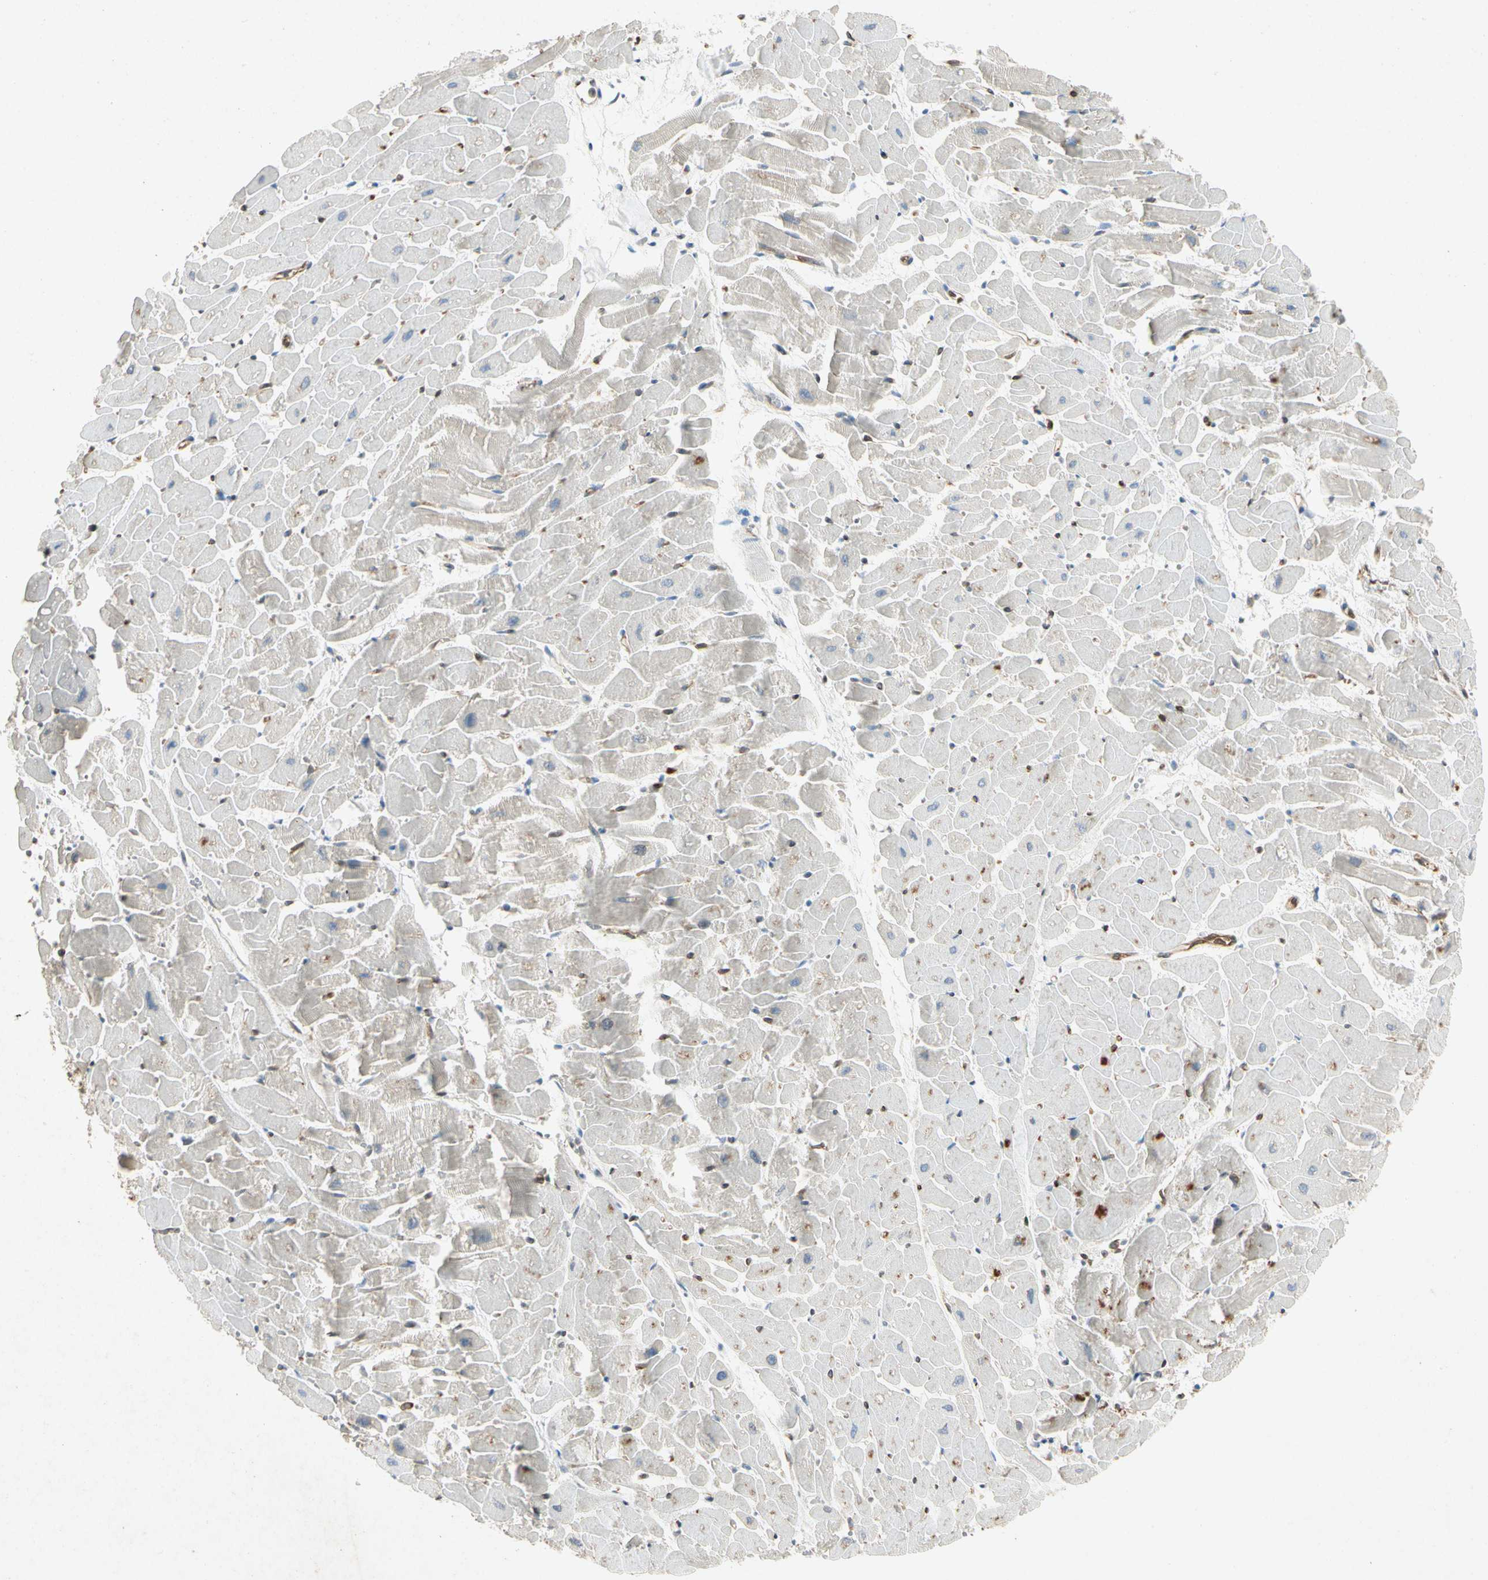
{"staining": {"intensity": "negative", "quantity": "none", "location": "none"}, "tissue": "heart muscle", "cell_type": "Cardiomyocytes", "image_type": "normal", "snomed": [{"axis": "morphology", "description": "Normal tissue, NOS"}, {"axis": "topography", "description": "Heart"}], "caption": "A high-resolution micrograph shows immunohistochemistry staining of normal heart muscle, which reveals no significant positivity in cardiomyocytes.", "gene": "TAPBP", "patient": {"sex": "female", "age": 19}}